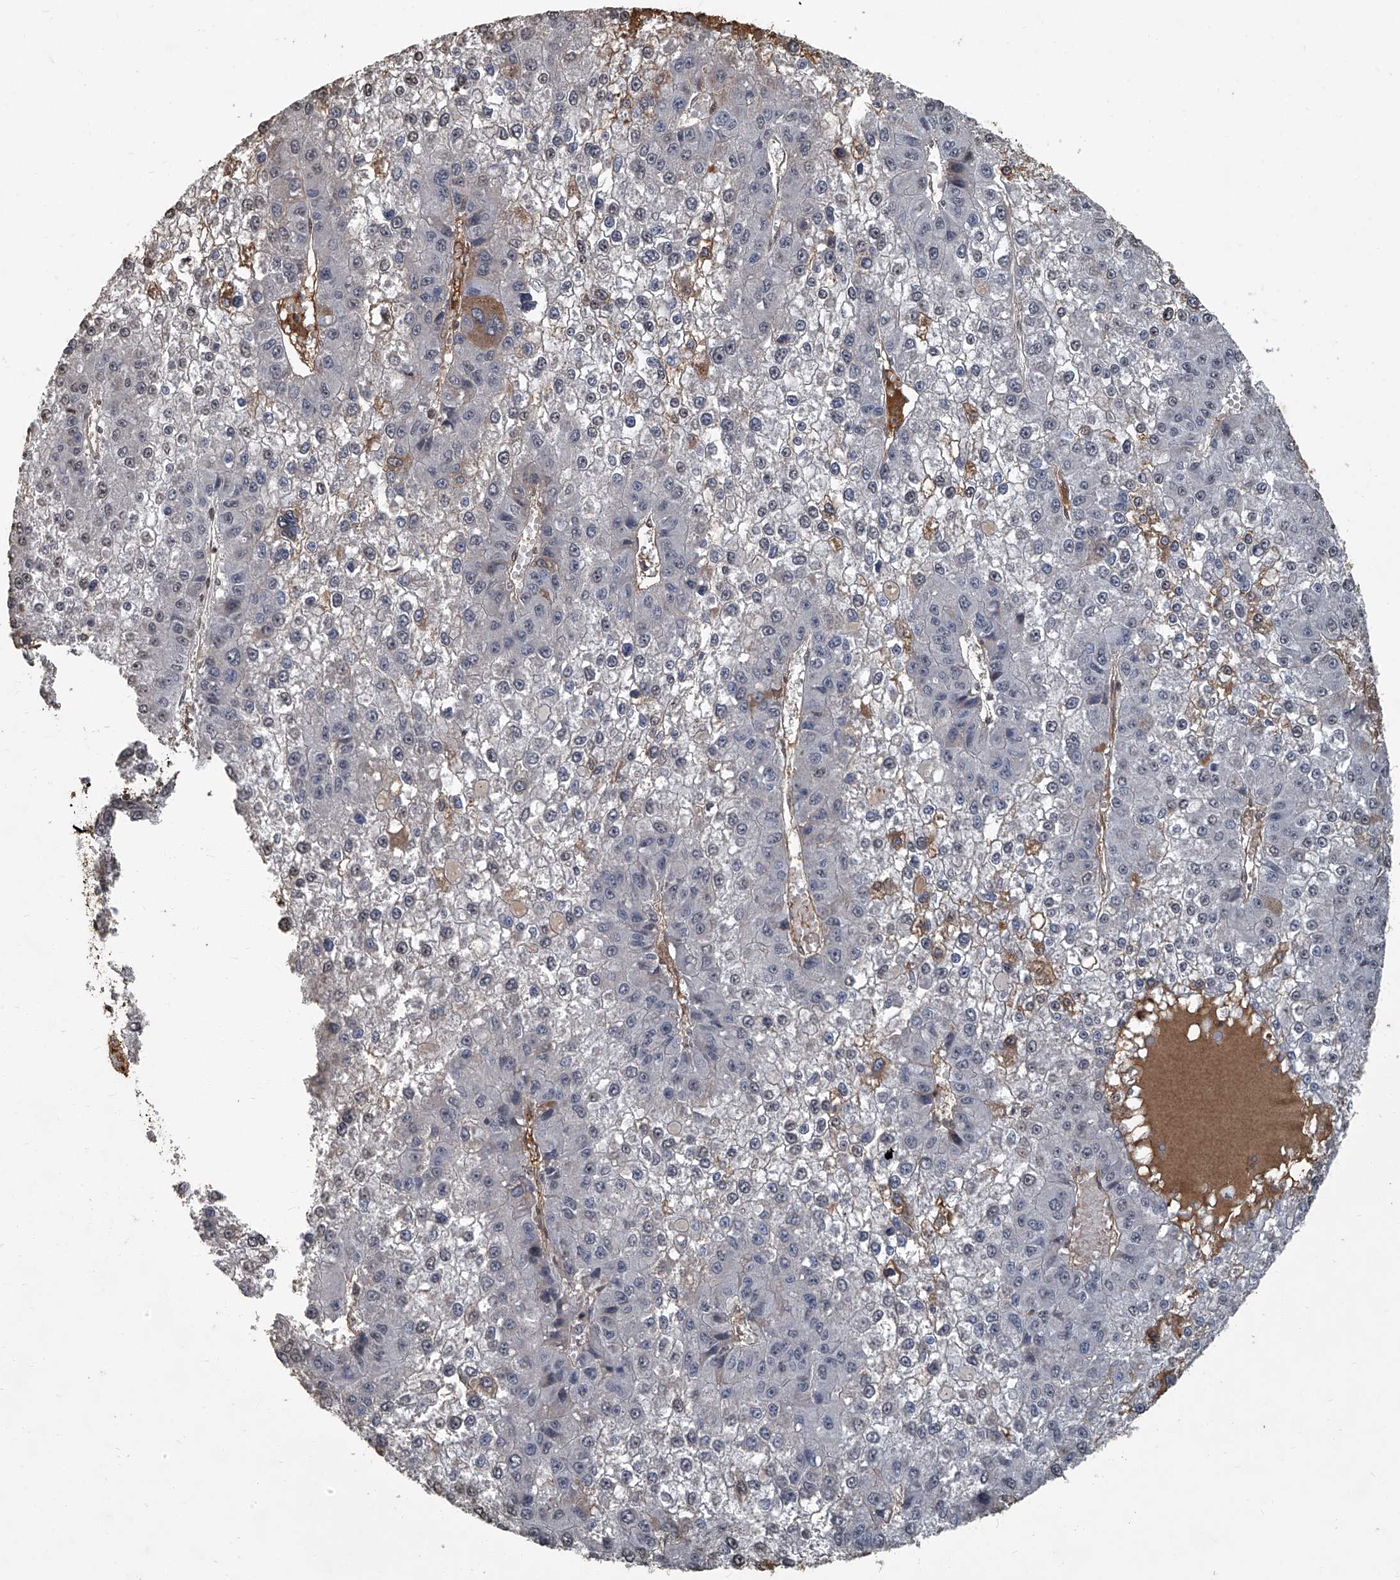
{"staining": {"intensity": "negative", "quantity": "none", "location": "none"}, "tissue": "liver cancer", "cell_type": "Tumor cells", "image_type": "cancer", "snomed": [{"axis": "morphology", "description": "Carcinoma, Hepatocellular, NOS"}, {"axis": "topography", "description": "Liver"}], "caption": "The micrograph demonstrates no staining of tumor cells in hepatocellular carcinoma (liver).", "gene": "GPR132", "patient": {"sex": "female", "age": 73}}